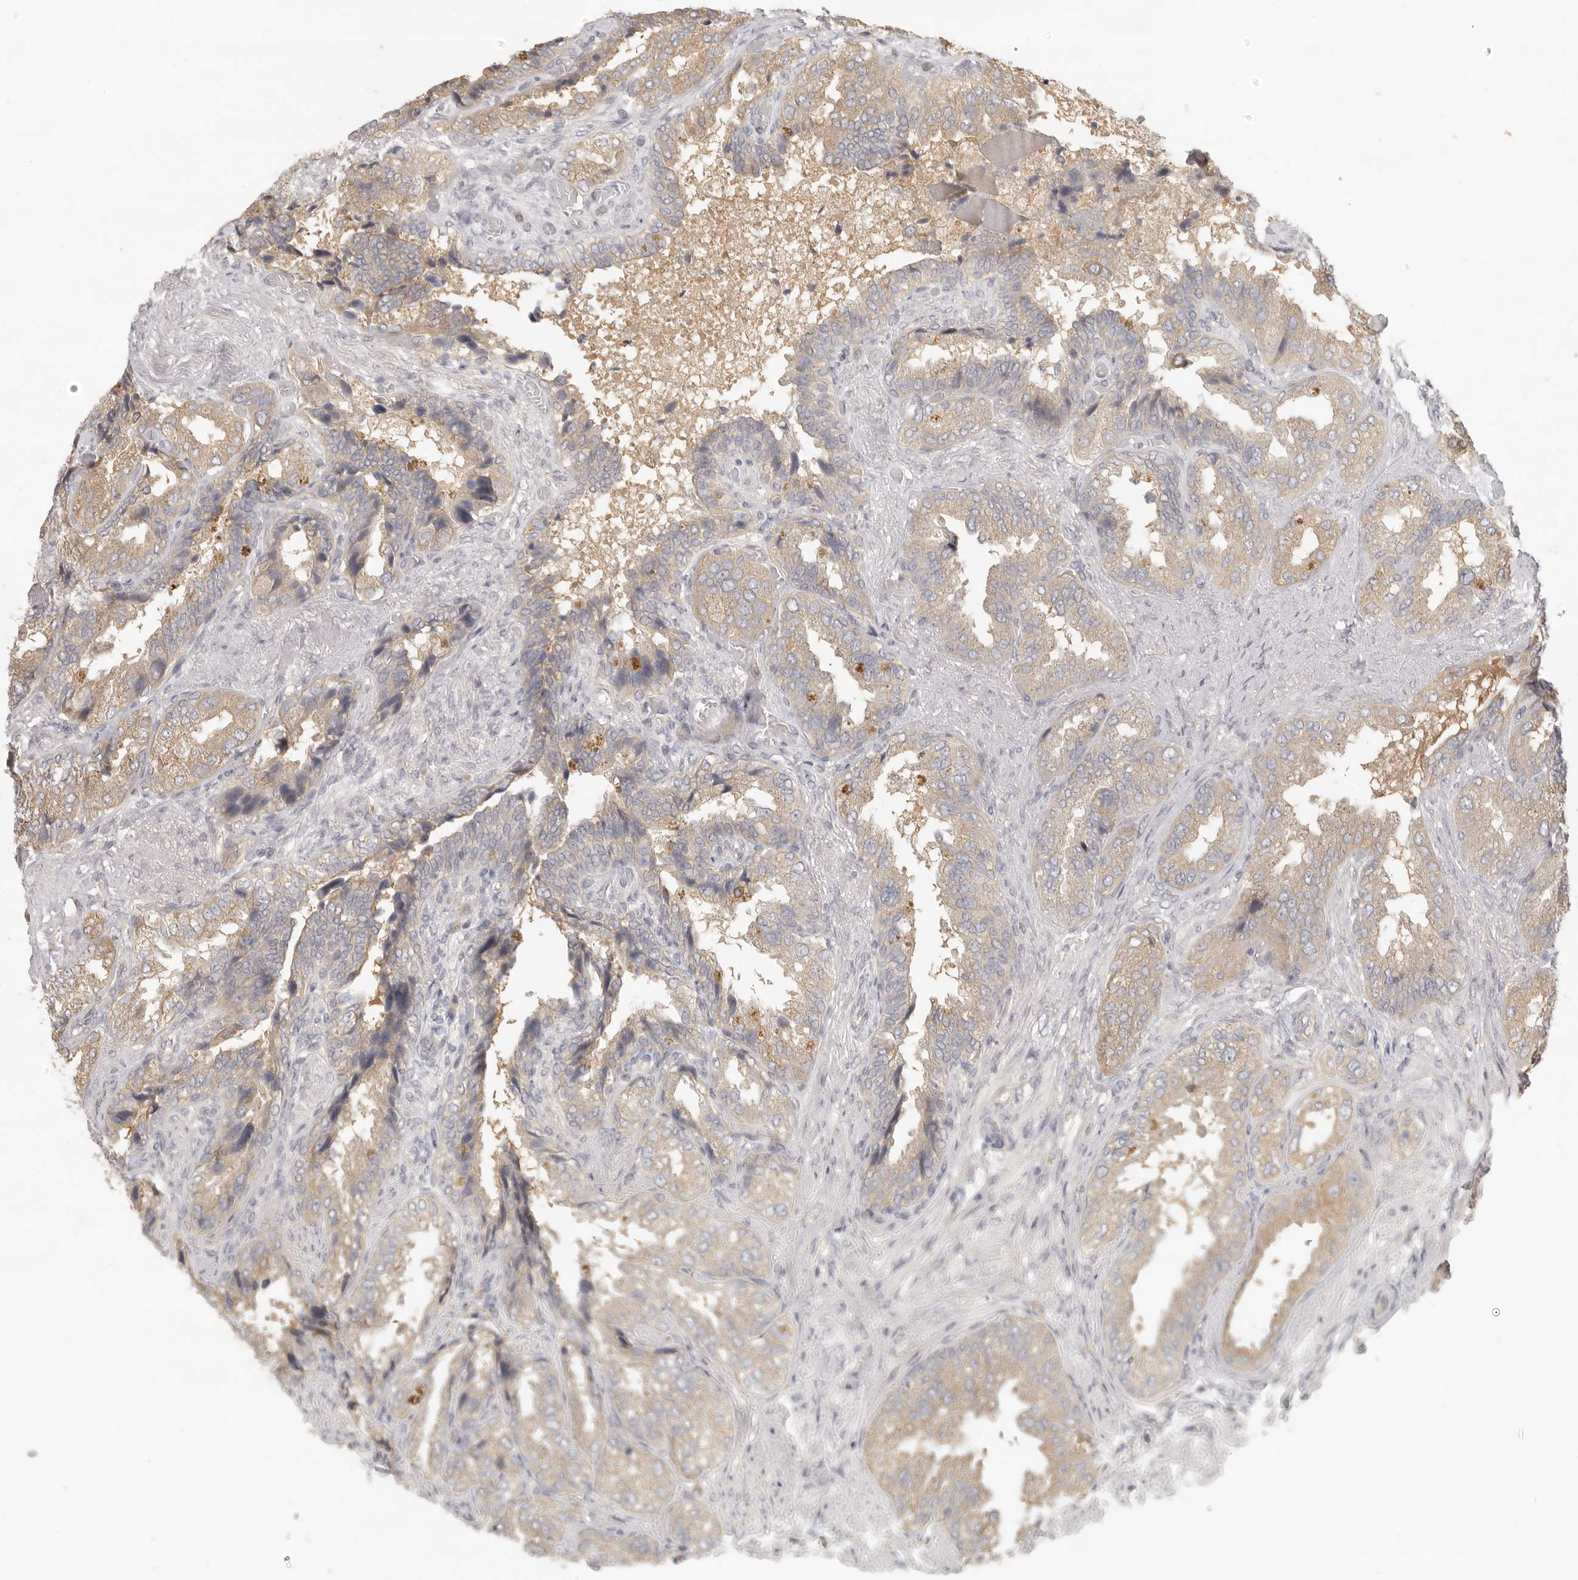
{"staining": {"intensity": "moderate", "quantity": ">75%", "location": "cytoplasmic/membranous"}, "tissue": "seminal vesicle", "cell_type": "Glandular cells", "image_type": "normal", "snomed": [{"axis": "morphology", "description": "Normal tissue, NOS"}, {"axis": "topography", "description": "Seminal veicle"}, {"axis": "topography", "description": "Peripheral nerve tissue"}], "caption": "DAB (3,3'-diaminobenzidine) immunohistochemical staining of normal seminal vesicle reveals moderate cytoplasmic/membranous protein positivity in about >75% of glandular cells. (Stains: DAB in brown, nuclei in blue, Microscopy: brightfield microscopy at high magnification).", "gene": "AHDC1", "patient": {"sex": "male", "age": 63}}